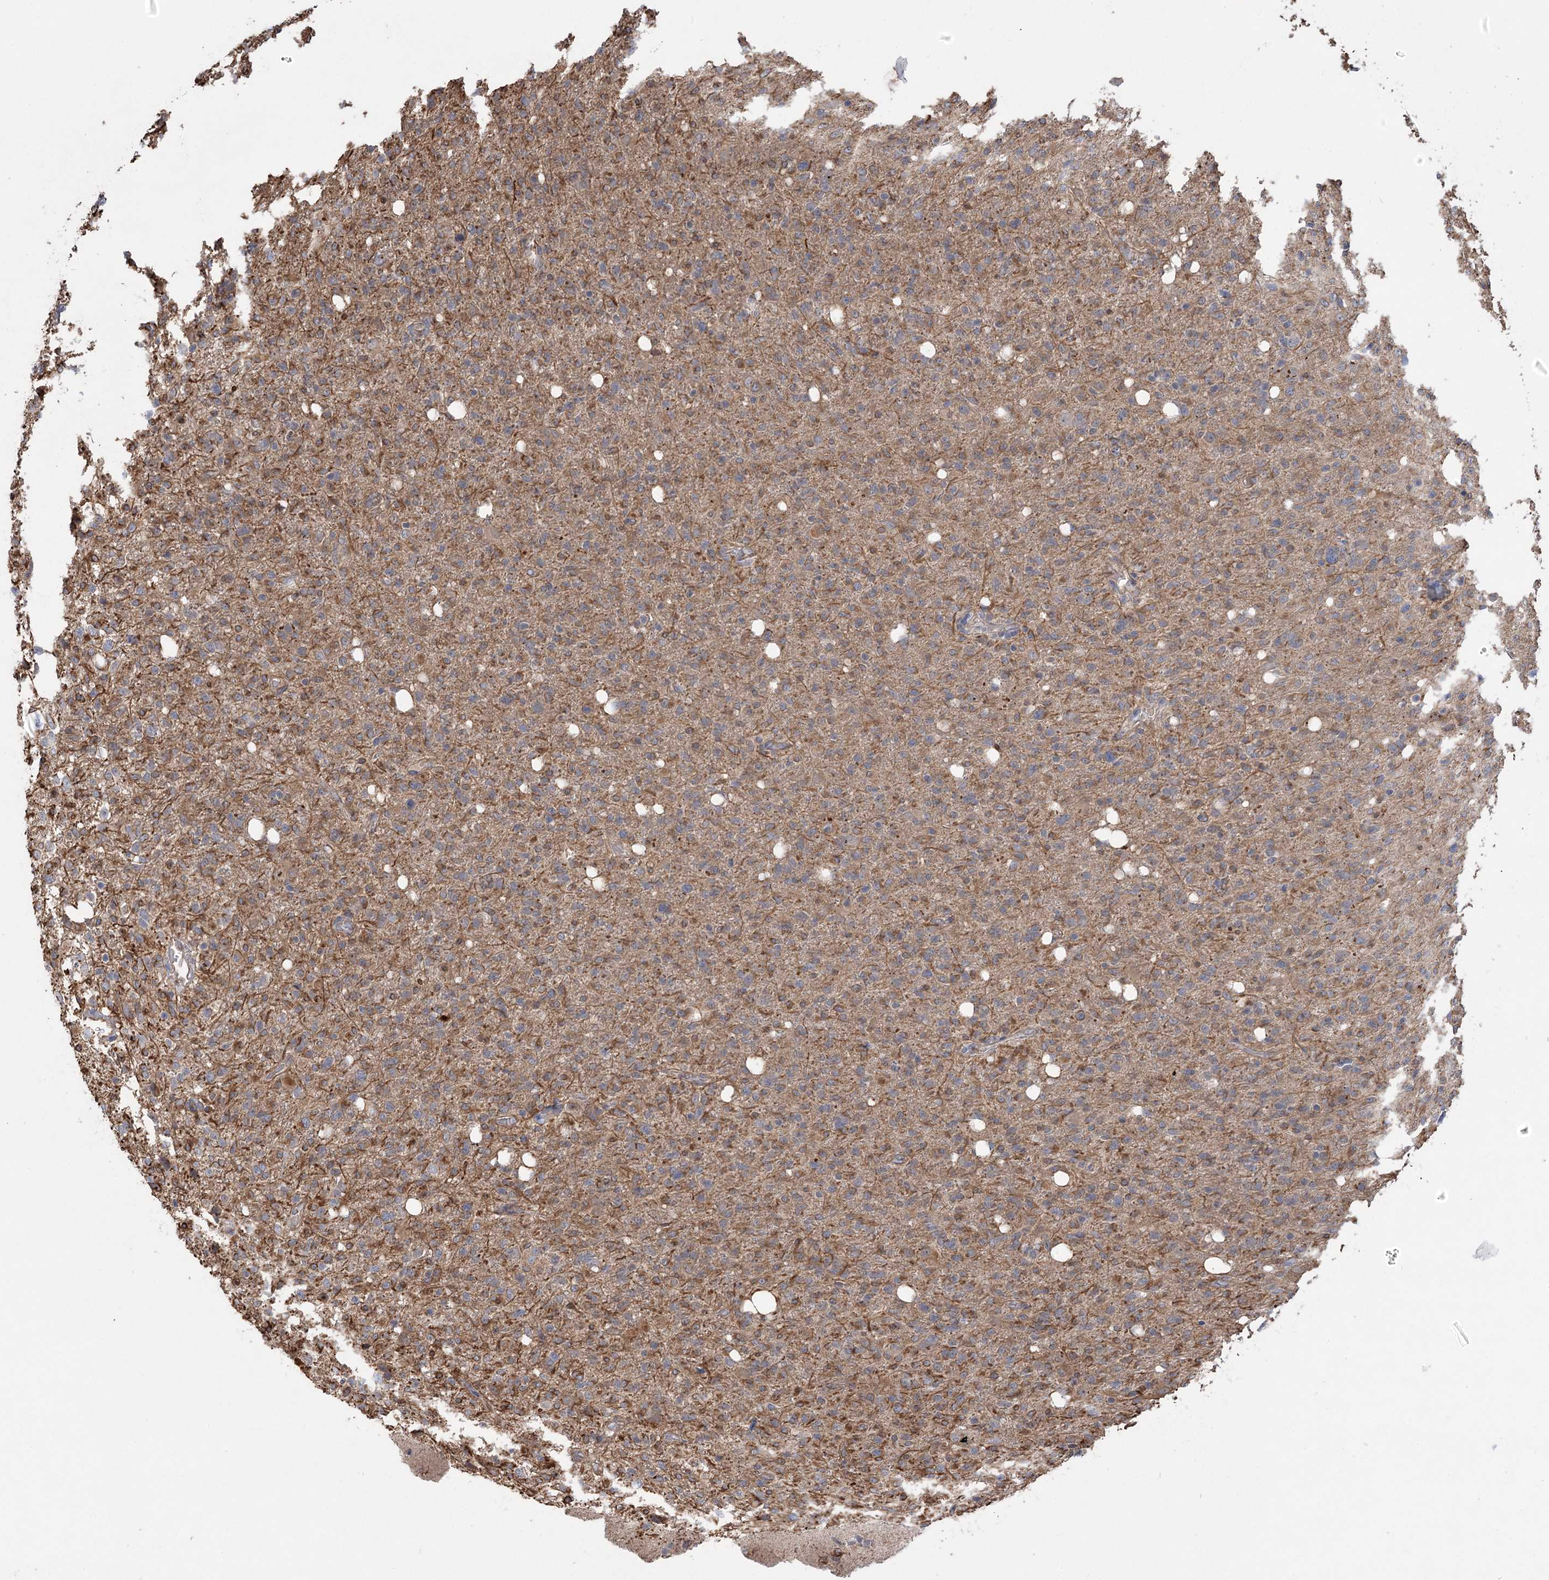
{"staining": {"intensity": "weak", "quantity": "<25%", "location": "cytoplasmic/membranous"}, "tissue": "glioma", "cell_type": "Tumor cells", "image_type": "cancer", "snomed": [{"axis": "morphology", "description": "Glioma, malignant, High grade"}, {"axis": "topography", "description": "Brain"}], "caption": "Immunohistochemical staining of human glioma exhibits no significant positivity in tumor cells.", "gene": "RWDD4", "patient": {"sex": "female", "age": 57}}